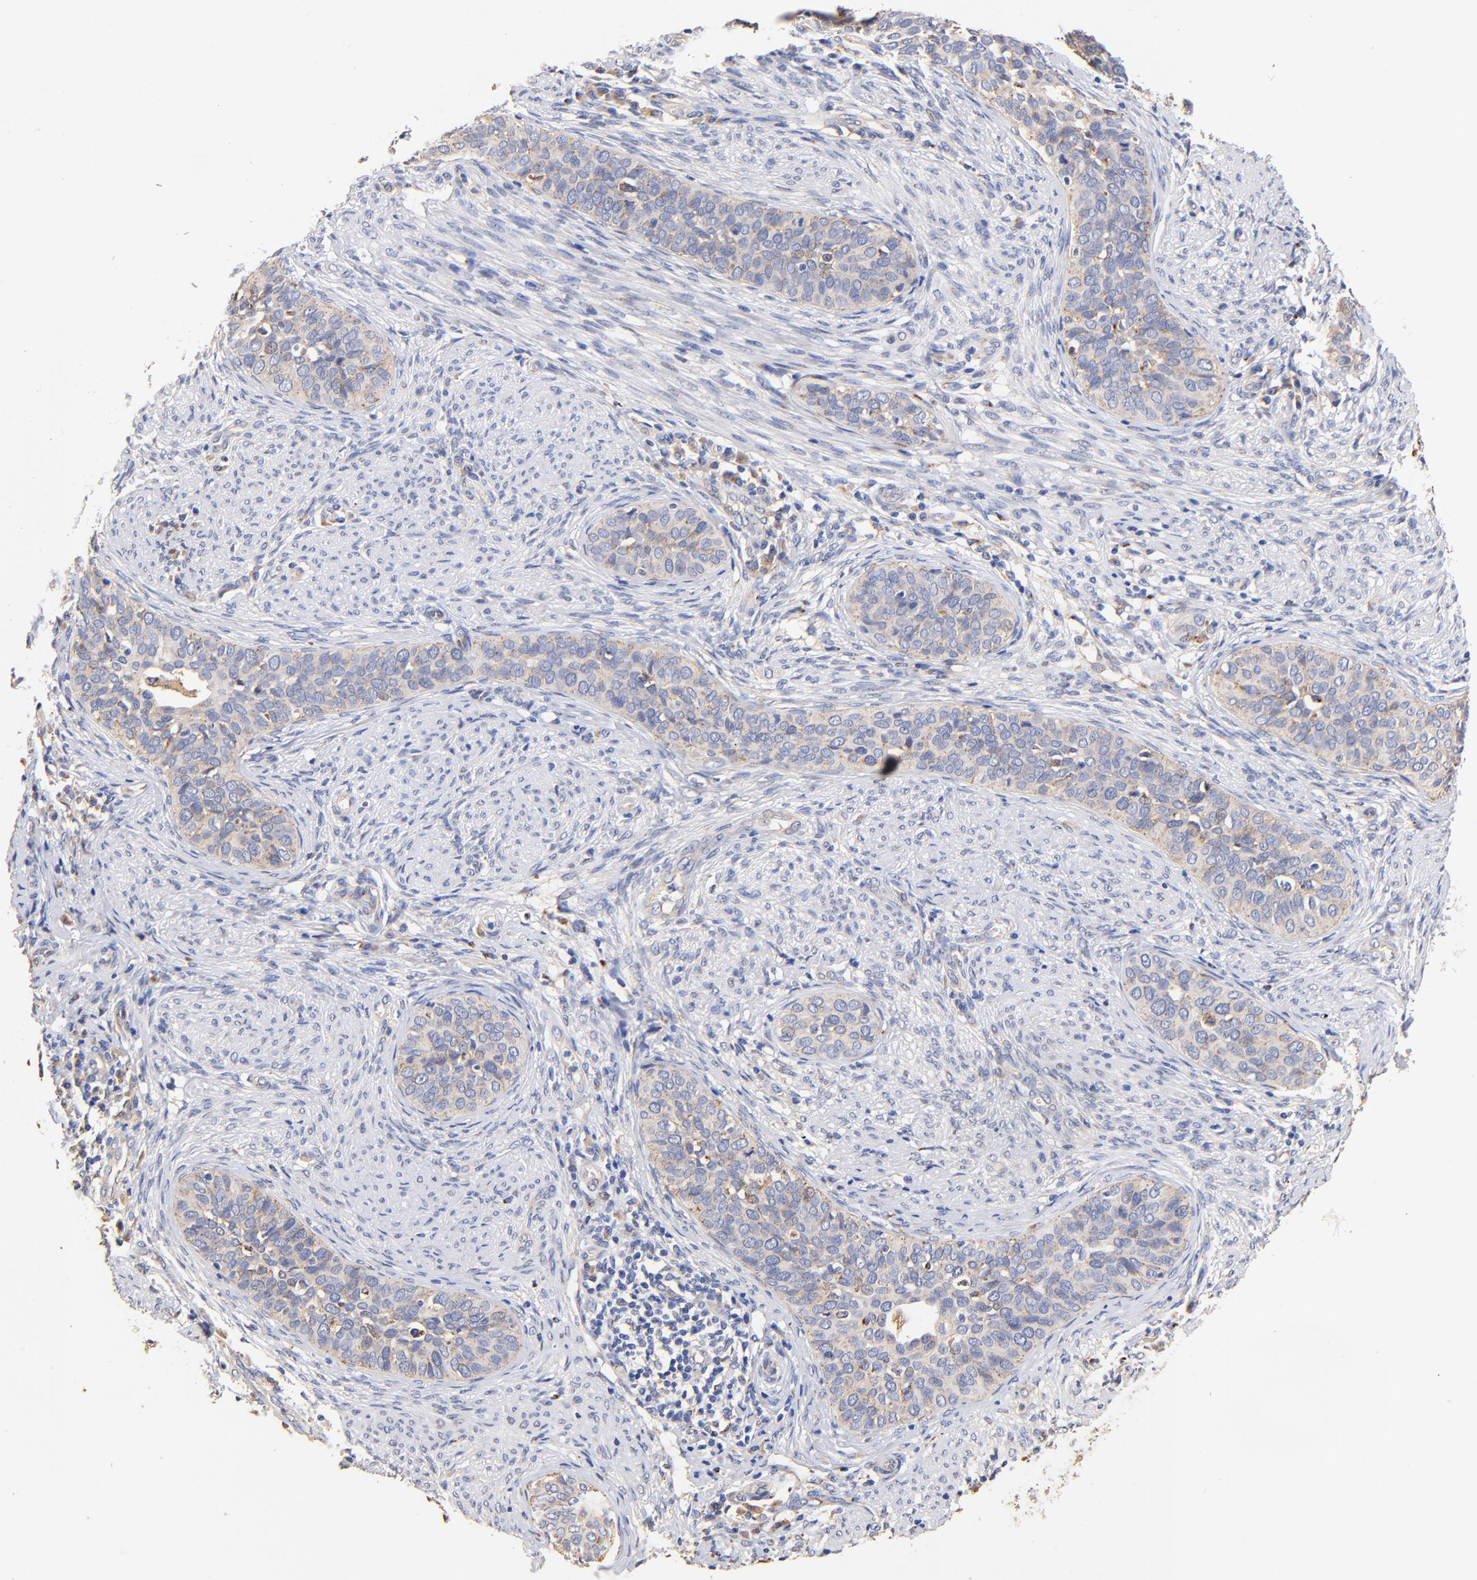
{"staining": {"intensity": "weak", "quantity": ">75%", "location": "cytoplasmic/membranous"}, "tissue": "cervical cancer", "cell_type": "Tumor cells", "image_type": "cancer", "snomed": [{"axis": "morphology", "description": "Squamous cell carcinoma, NOS"}, {"axis": "topography", "description": "Cervix"}], "caption": "Cervical cancer stained for a protein displays weak cytoplasmic/membranous positivity in tumor cells.", "gene": "FMNL3", "patient": {"sex": "female", "age": 31}}